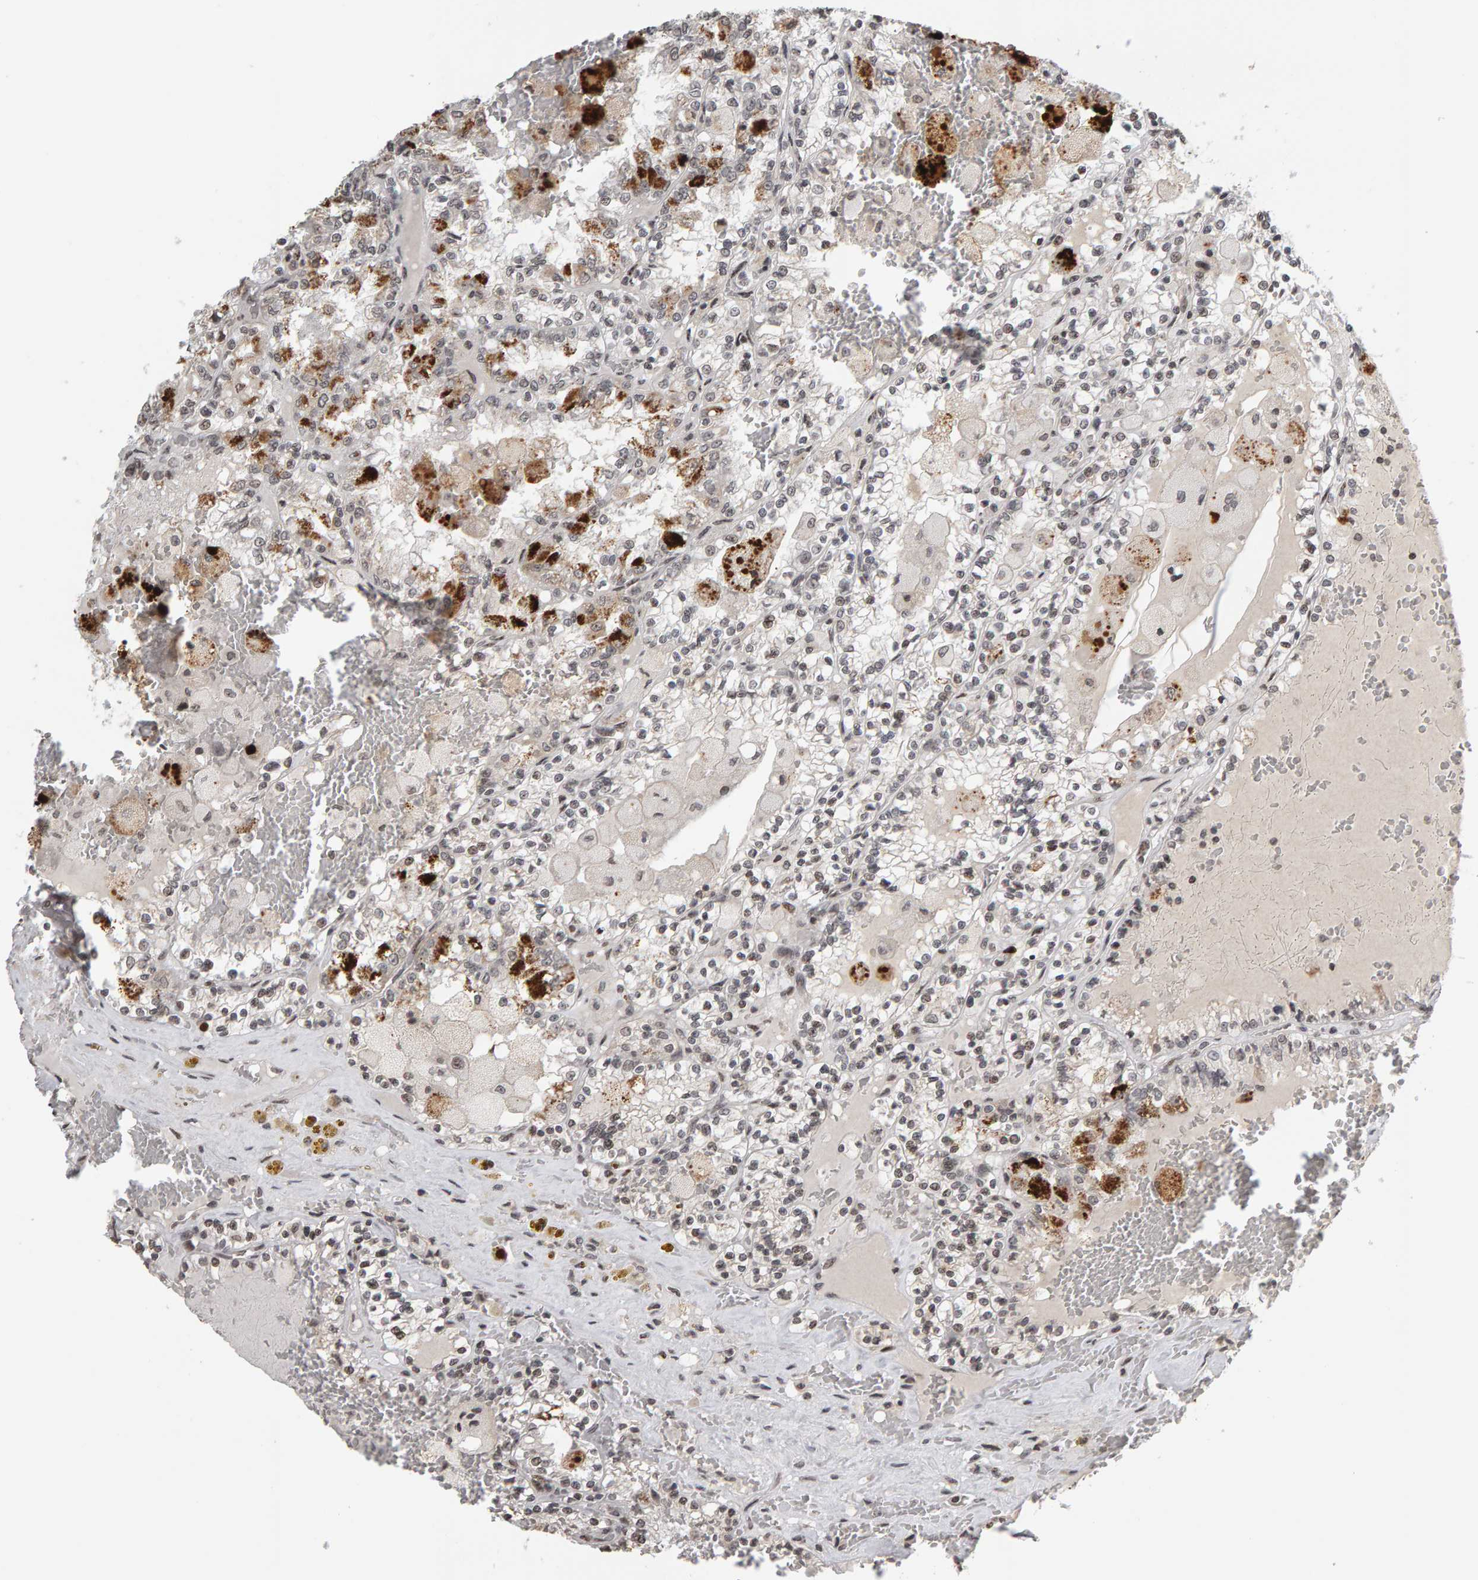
{"staining": {"intensity": "negative", "quantity": "none", "location": "none"}, "tissue": "renal cancer", "cell_type": "Tumor cells", "image_type": "cancer", "snomed": [{"axis": "morphology", "description": "Adenocarcinoma, NOS"}, {"axis": "topography", "description": "Kidney"}], "caption": "High magnification brightfield microscopy of renal cancer stained with DAB (3,3'-diaminobenzidine) (brown) and counterstained with hematoxylin (blue): tumor cells show no significant expression.", "gene": "TRAM1", "patient": {"sex": "female", "age": 56}}